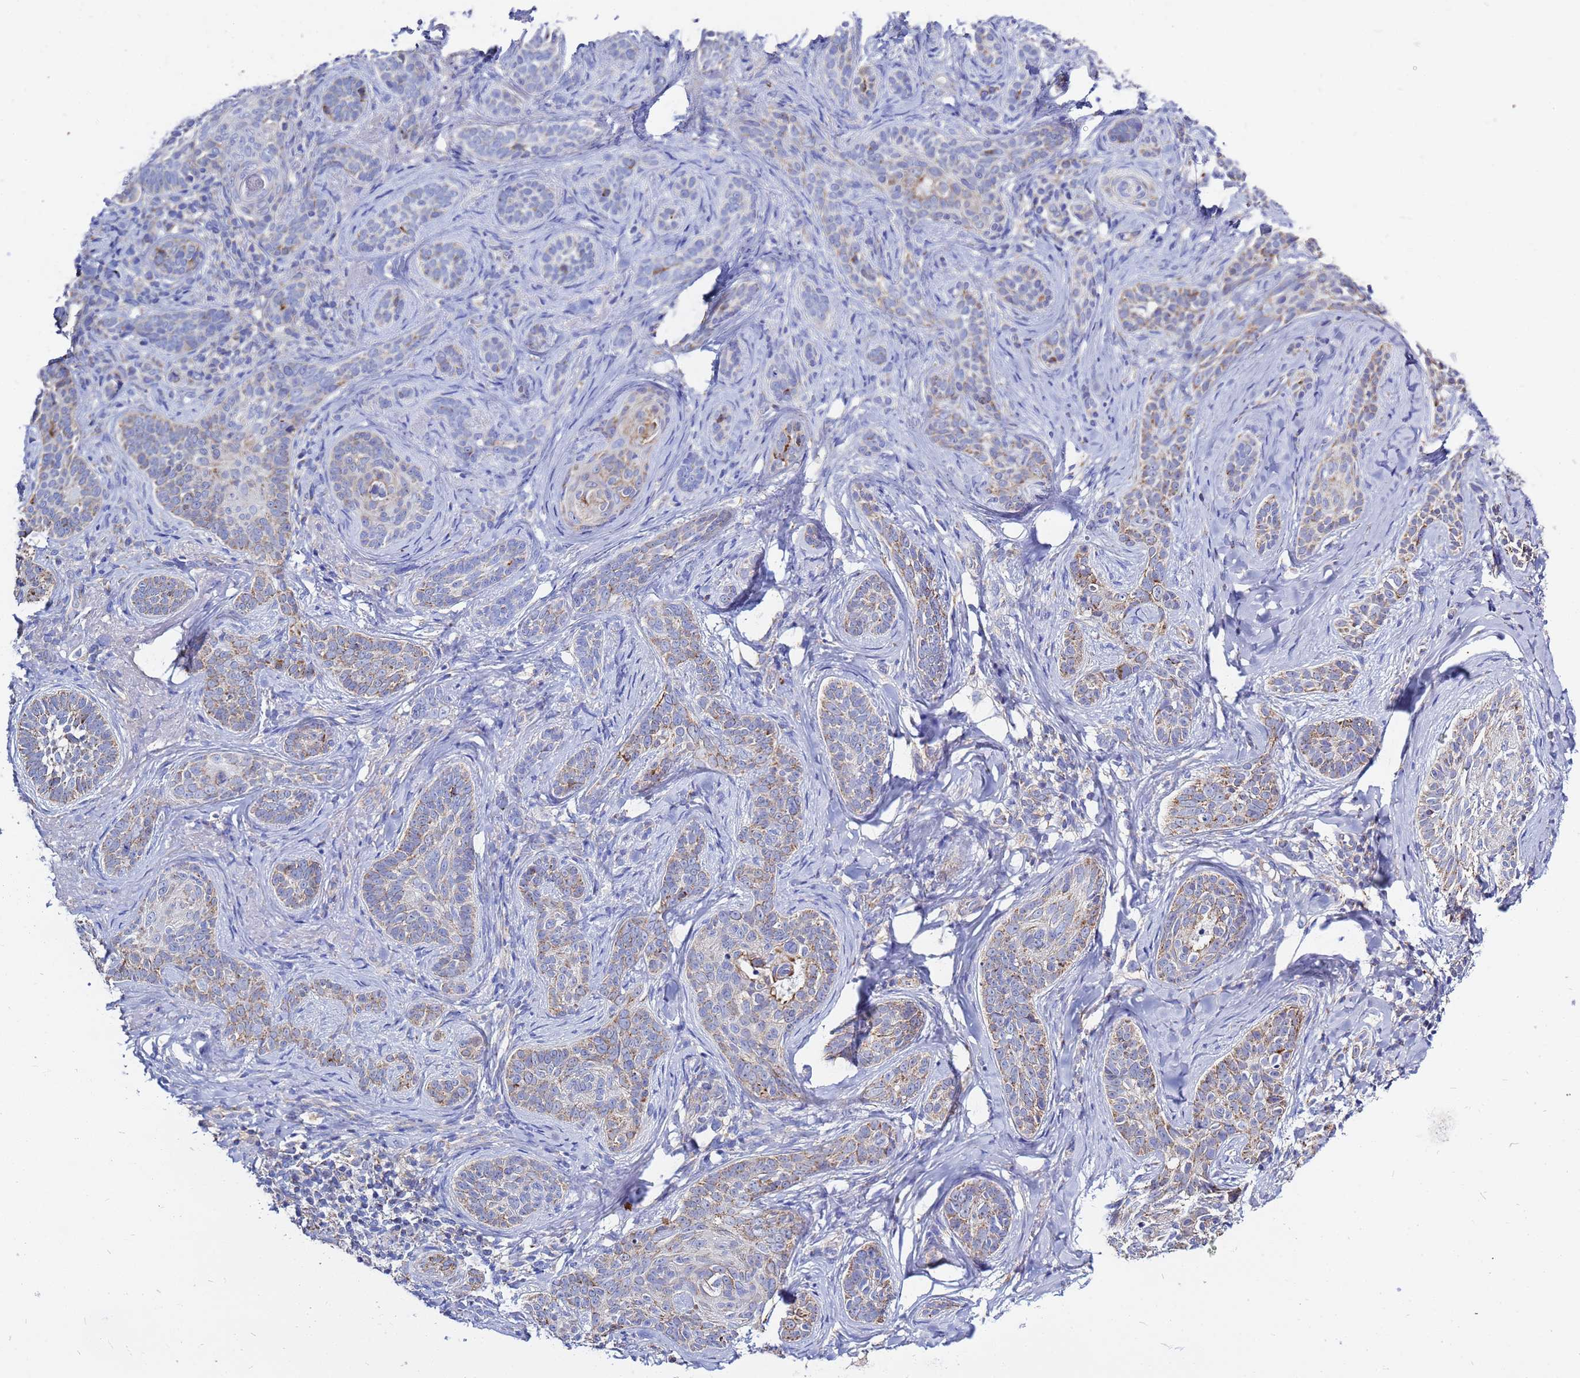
{"staining": {"intensity": "moderate", "quantity": "25%-75%", "location": "cytoplasmic/membranous"}, "tissue": "skin cancer", "cell_type": "Tumor cells", "image_type": "cancer", "snomed": [{"axis": "morphology", "description": "Basal cell carcinoma"}, {"axis": "topography", "description": "Skin"}], "caption": "A photomicrograph of skin cancer stained for a protein exhibits moderate cytoplasmic/membranous brown staining in tumor cells.", "gene": "FAHD2A", "patient": {"sex": "male", "age": 71}}